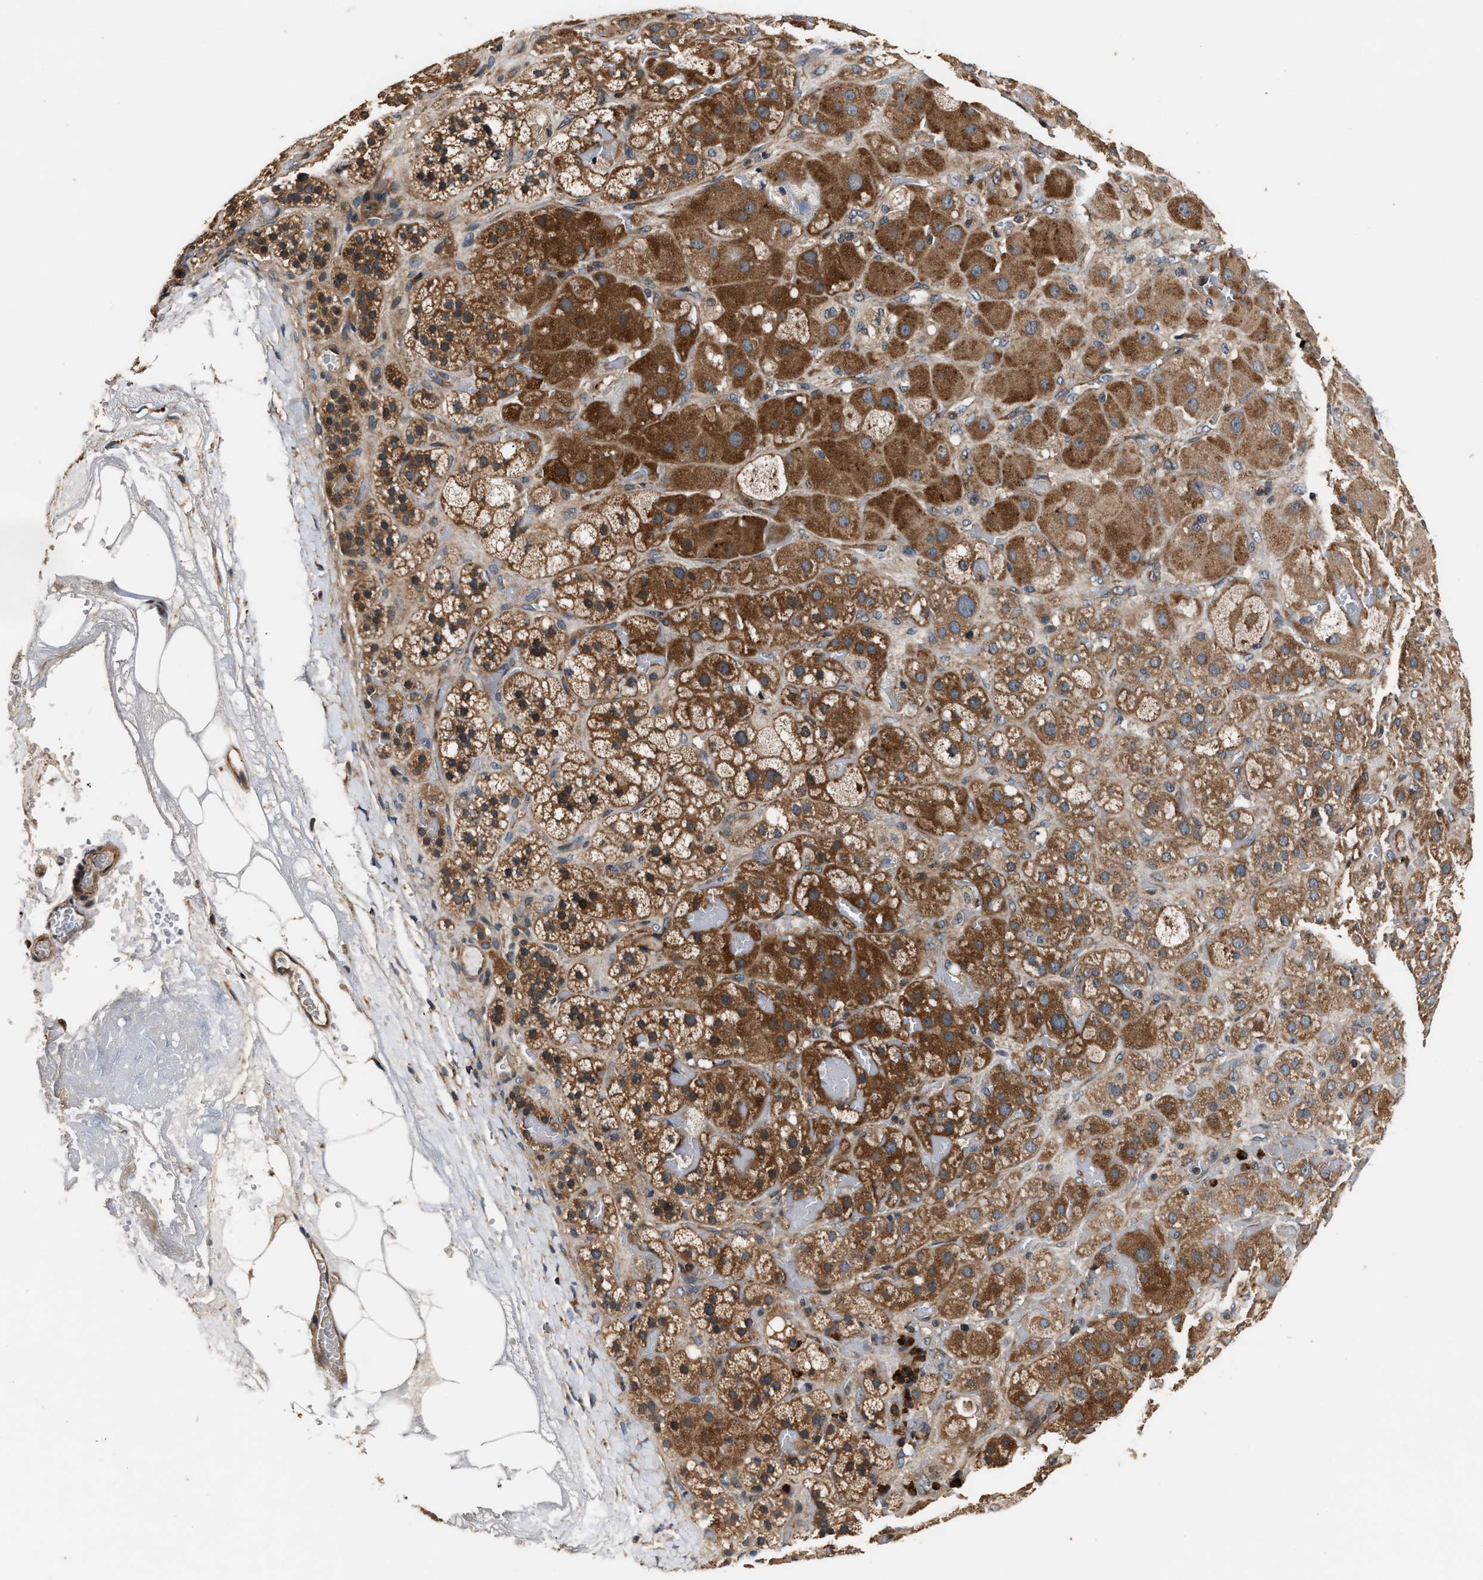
{"staining": {"intensity": "moderate", "quantity": ">75%", "location": "cytoplasmic/membranous"}, "tissue": "adrenal gland", "cell_type": "Glandular cells", "image_type": "normal", "snomed": [{"axis": "morphology", "description": "Normal tissue, NOS"}, {"axis": "topography", "description": "Adrenal gland"}], "caption": "Protein expression analysis of unremarkable adrenal gland demonstrates moderate cytoplasmic/membranous expression in about >75% of glandular cells. (Stains: DAB in brown, nuclei in blue, Microscopy: brightfield microscopy at high magnification).", "gene": "IMPDH2", "patient": {"sex": "female", "age": 47}}